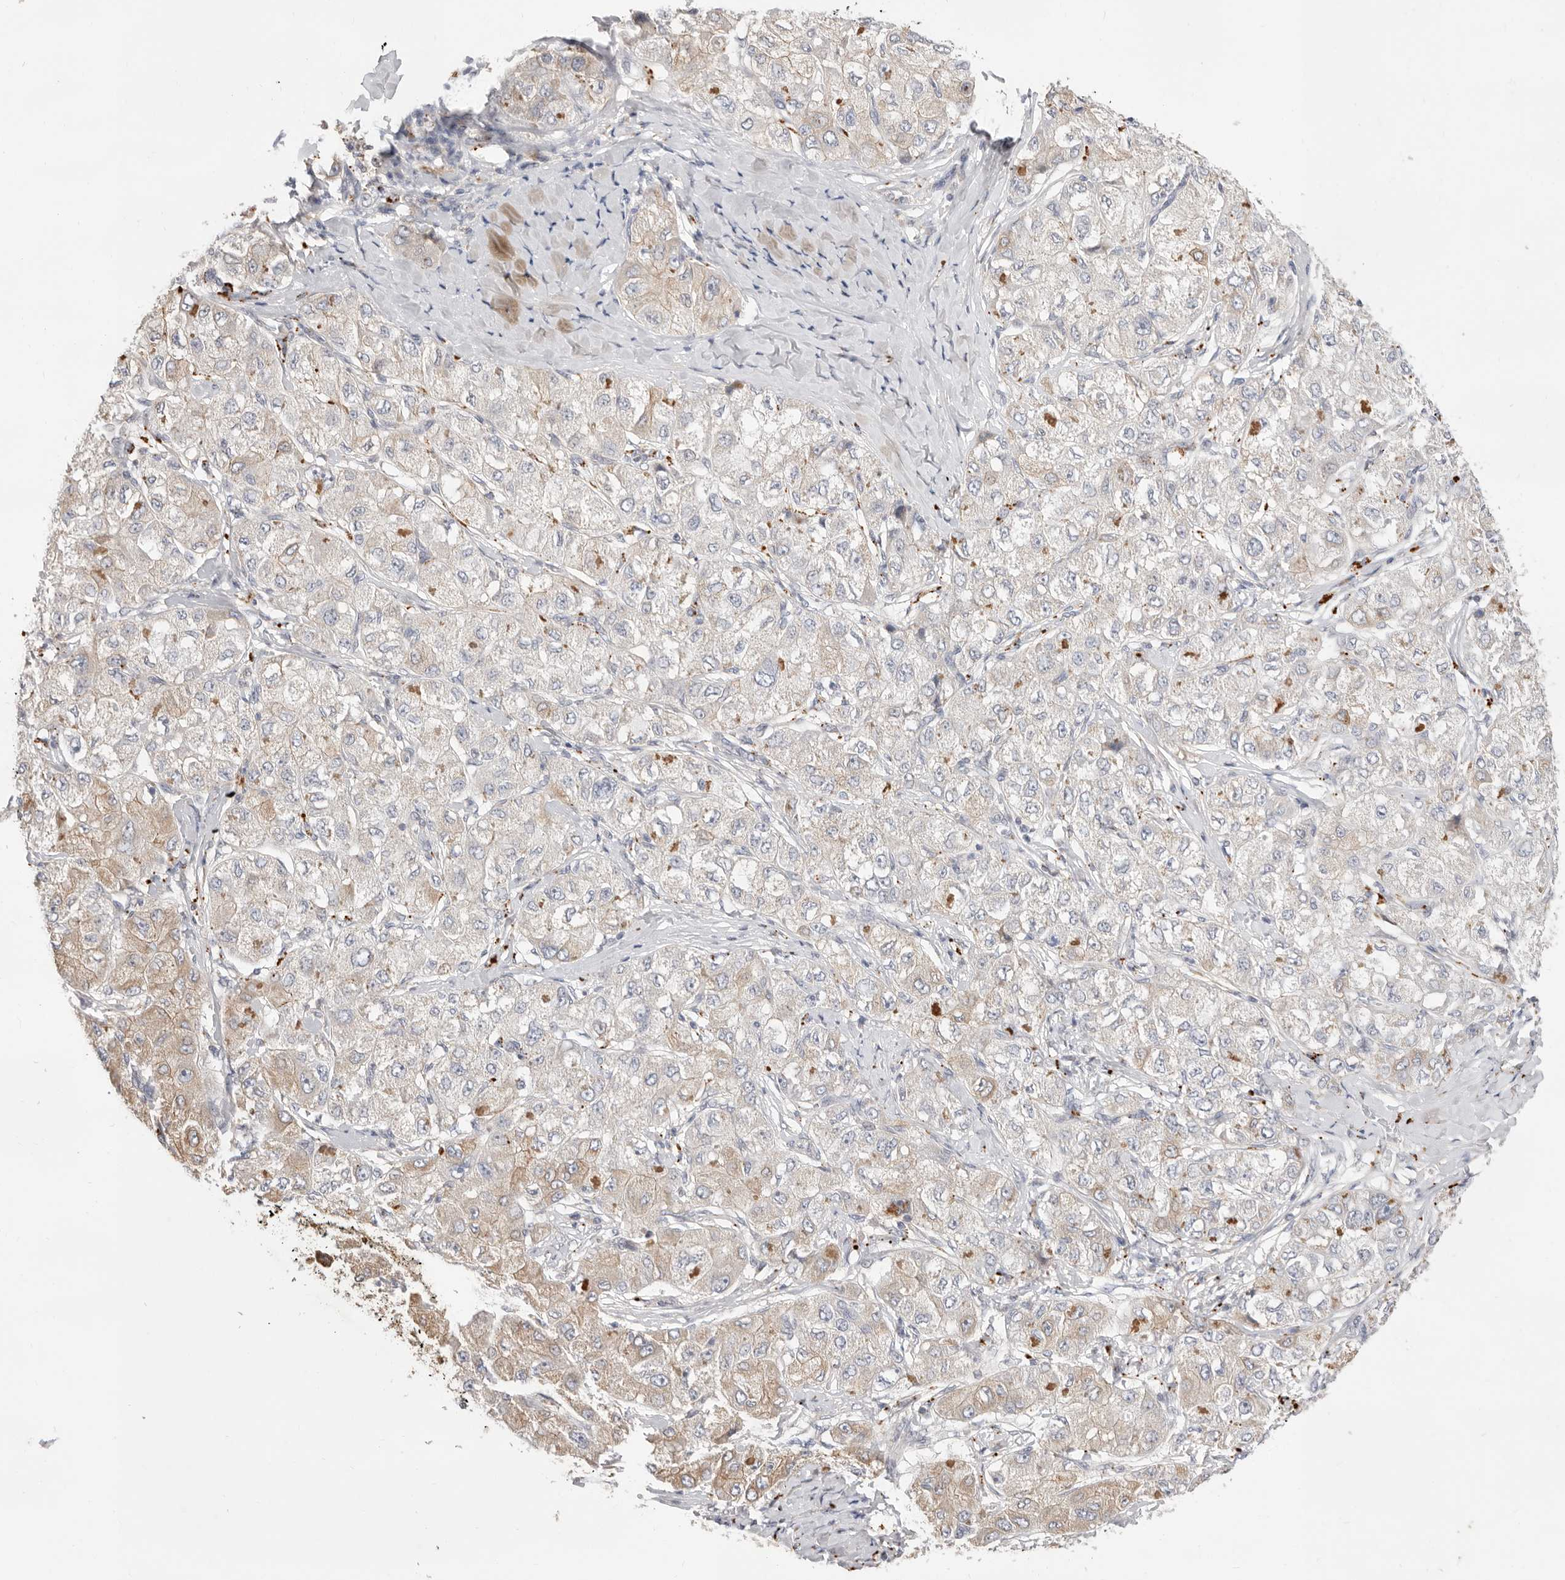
{"staining": {"intensity": "weak", "quantity": "25%-75%", "location": "cytoplasmic/membranous"}, "tissue": "liver cancer", "cell_type": "Tumor cells", "image_type": "cancer", "snomed": [{"axis": "morphology", "description": "Carcinoma, Hepatocellular, NOS"}, {"axis": "topography", "description": "Liver"}], "caption": "Liver cancer stained with immunohistochemistry exhibits weak cytoplasmic/membranous expression in approximately 25%-75% of tumor cells.", "gene": "USH1C", "patient": {"sex": "male", "age": 80}}